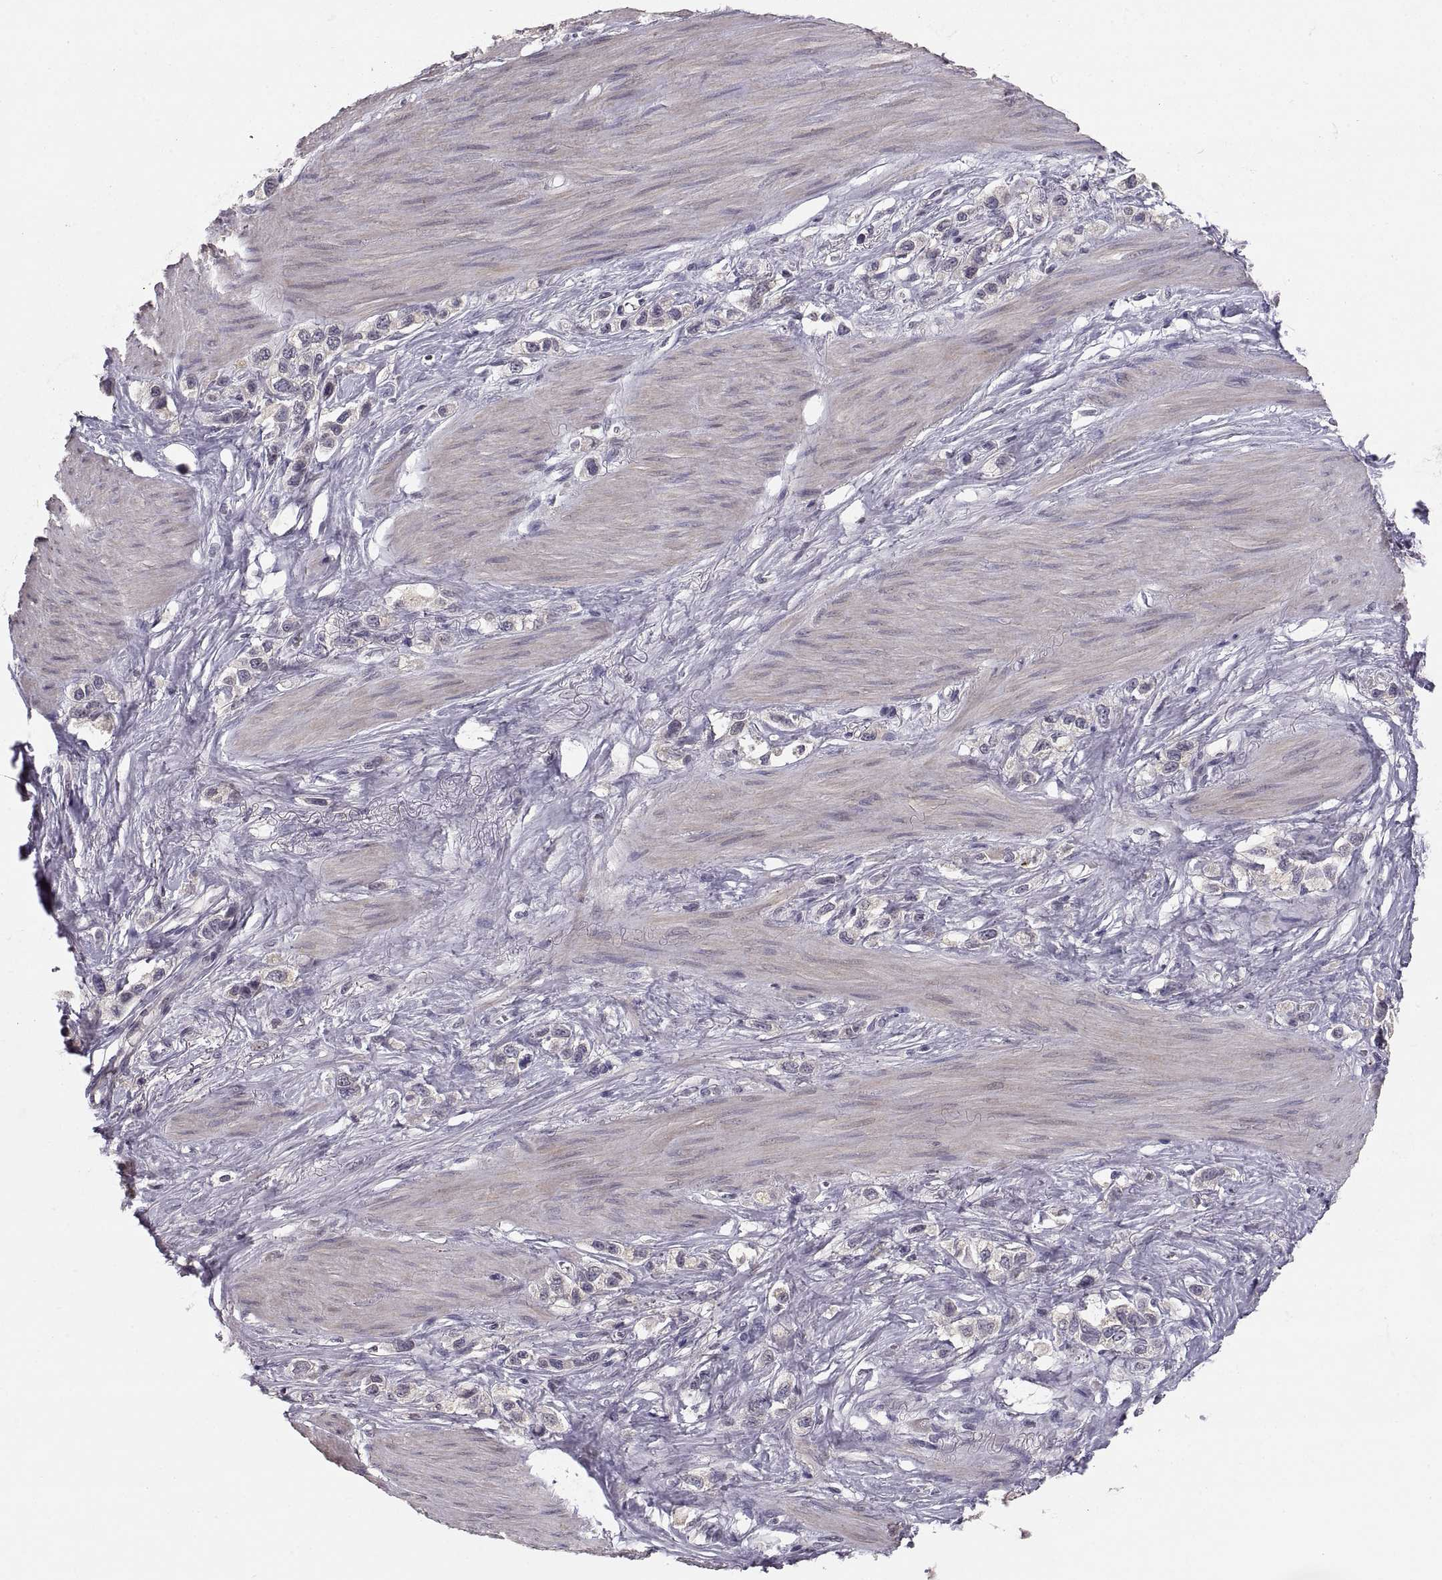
{"staining": {"intensity": "negative", "quantity": "none", "location": "none"}, "tissue": "stomach cancer", "cell_type": "Tumor cells", "image_type": "cancer", "snomed": [{"axis": "morphology", "description": "Normal tissue, NOS"}, {"axis": "morphology", "description": "Adenocarcinoma, NOS"}, {"axis": "morphology", "description": "Adenocarcinoma, High grade"}, {"axis": "topography", "description": "Stomach, upper"}, {"axis": "topography", "description": "Stomach"}], "caption": "Tumor cells are negative for protein expression in human stomach cancer (adenocarcinoma (high-grade)).", "gene": "PAX2", "patient": {"sex": "female", "age": 65}}